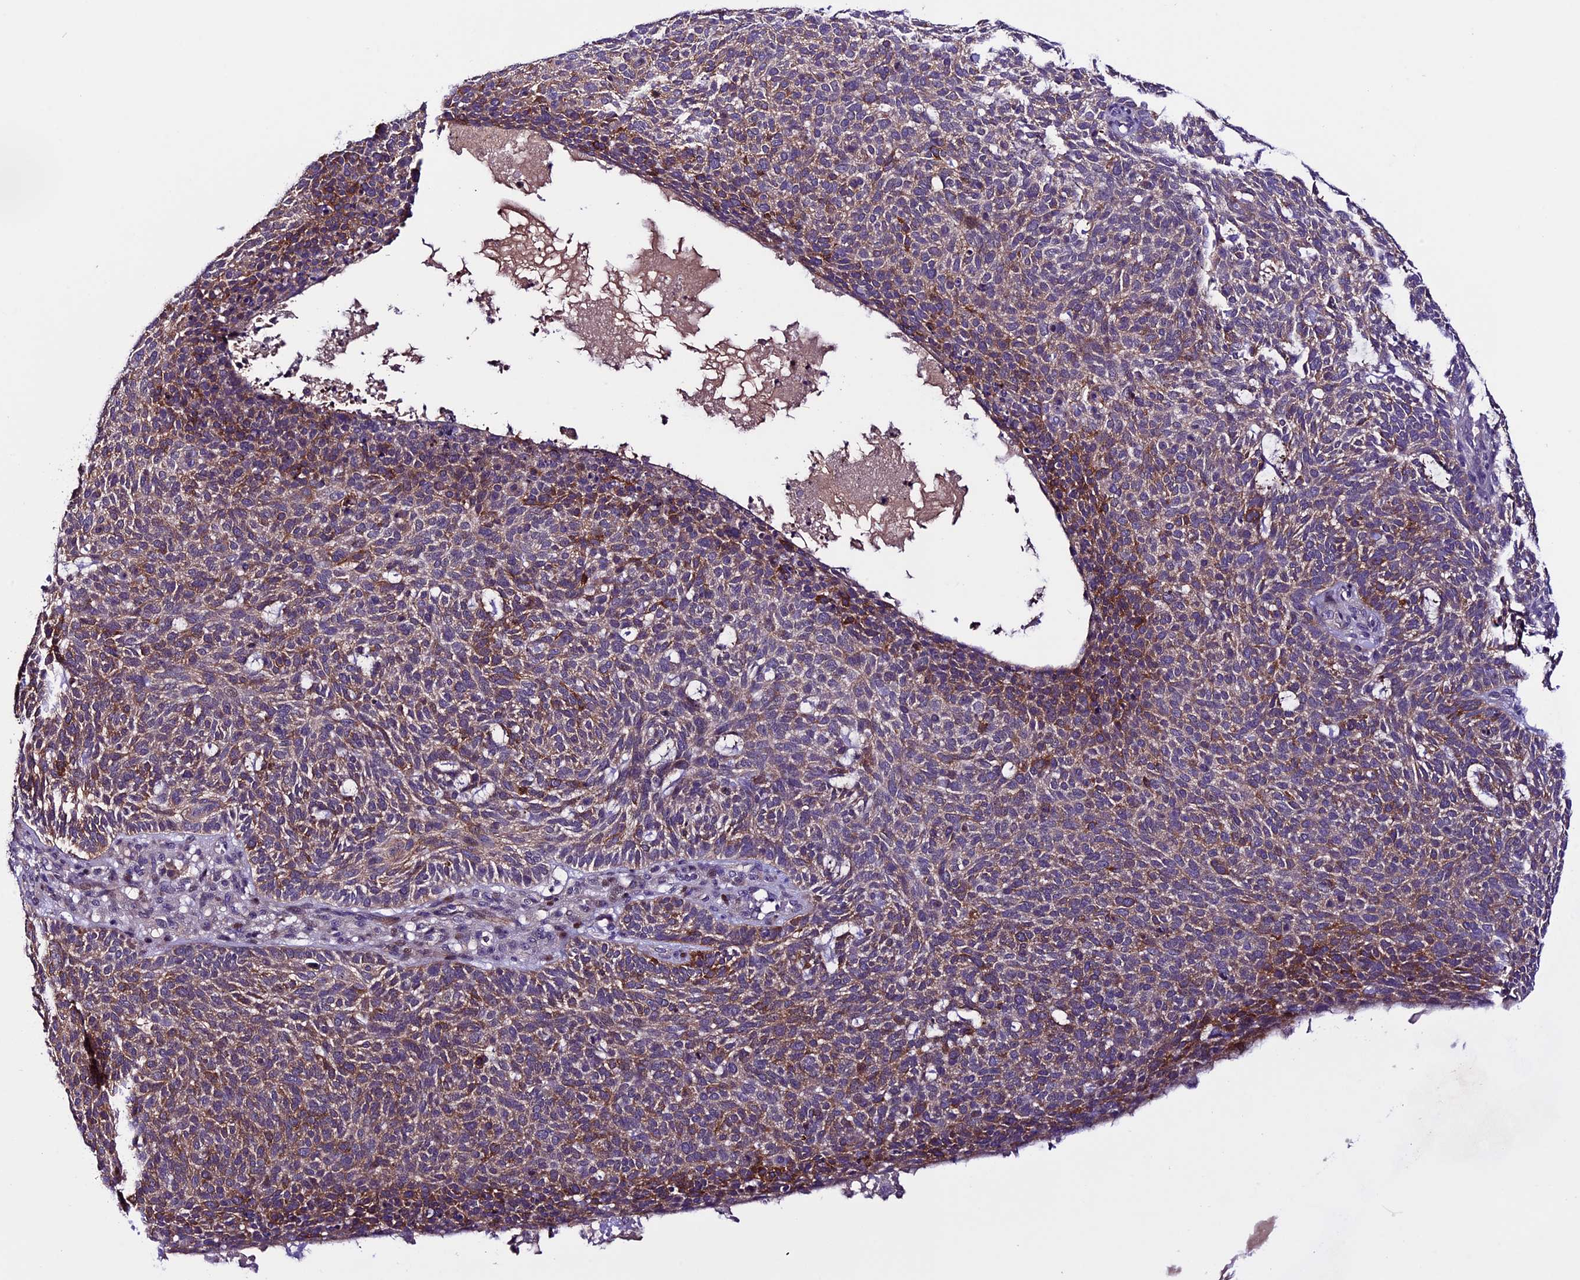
{"staining": {"intensity": "moderate", "quantity": ">75%", "location": "cytoplasmic/membranous"}, "tissue": "skin cancer", "cell_type": "Tumor cells", "image_type": "cancer", "snomed": [{"axis": "morphology", "description": "Squamous cell carcinoma, NOS"}, {"axis": "topography", "description": "Skin"}], "caption": "Protein staining reveals moderate cytoplasmic/membranous expression in approximately >75% of tumor cells in skin cancer (squamous cell carcinoma).", "gene": "XKR7", "patient": {"sex": "female", "age": 90}}